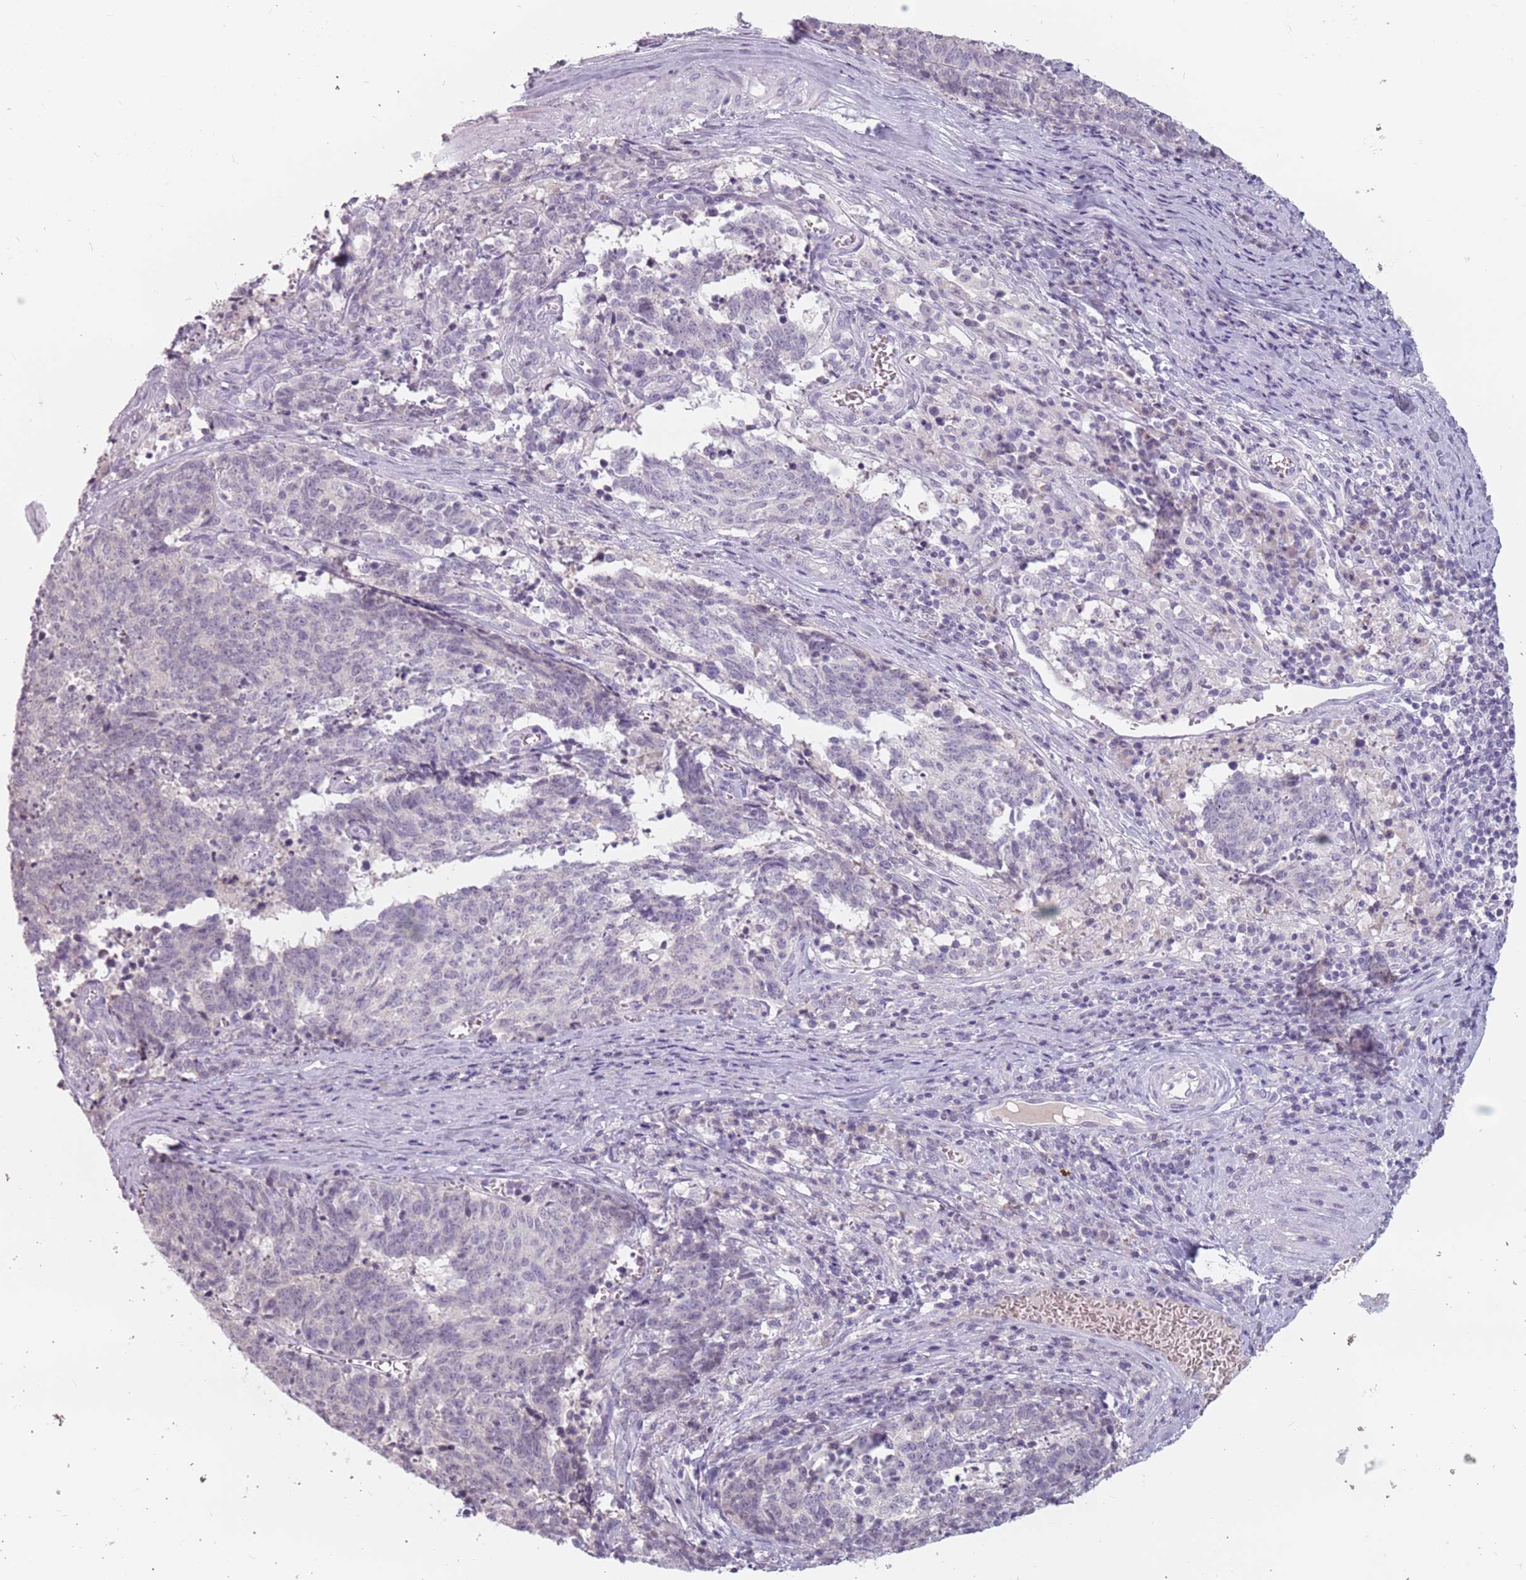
{"staining": {"intensity": "negative", "quantity": "none", "location": "none"}, "tissue": "cervical cancer", "cell_type": "Tumor cells", "image_type": "cancer", "snomed": [{"axis": "morphology", "description": "Squamous cell carcinoma, NOS"}, {"axis": "topography", "description": "Cervix"}], "caption": "Micrograph shows no protein expression in tumor cells of squamous cell carcinoma (cervical) tissue.", "gene": "CEP19", "patient": {"sex": "female", "age": 29}}